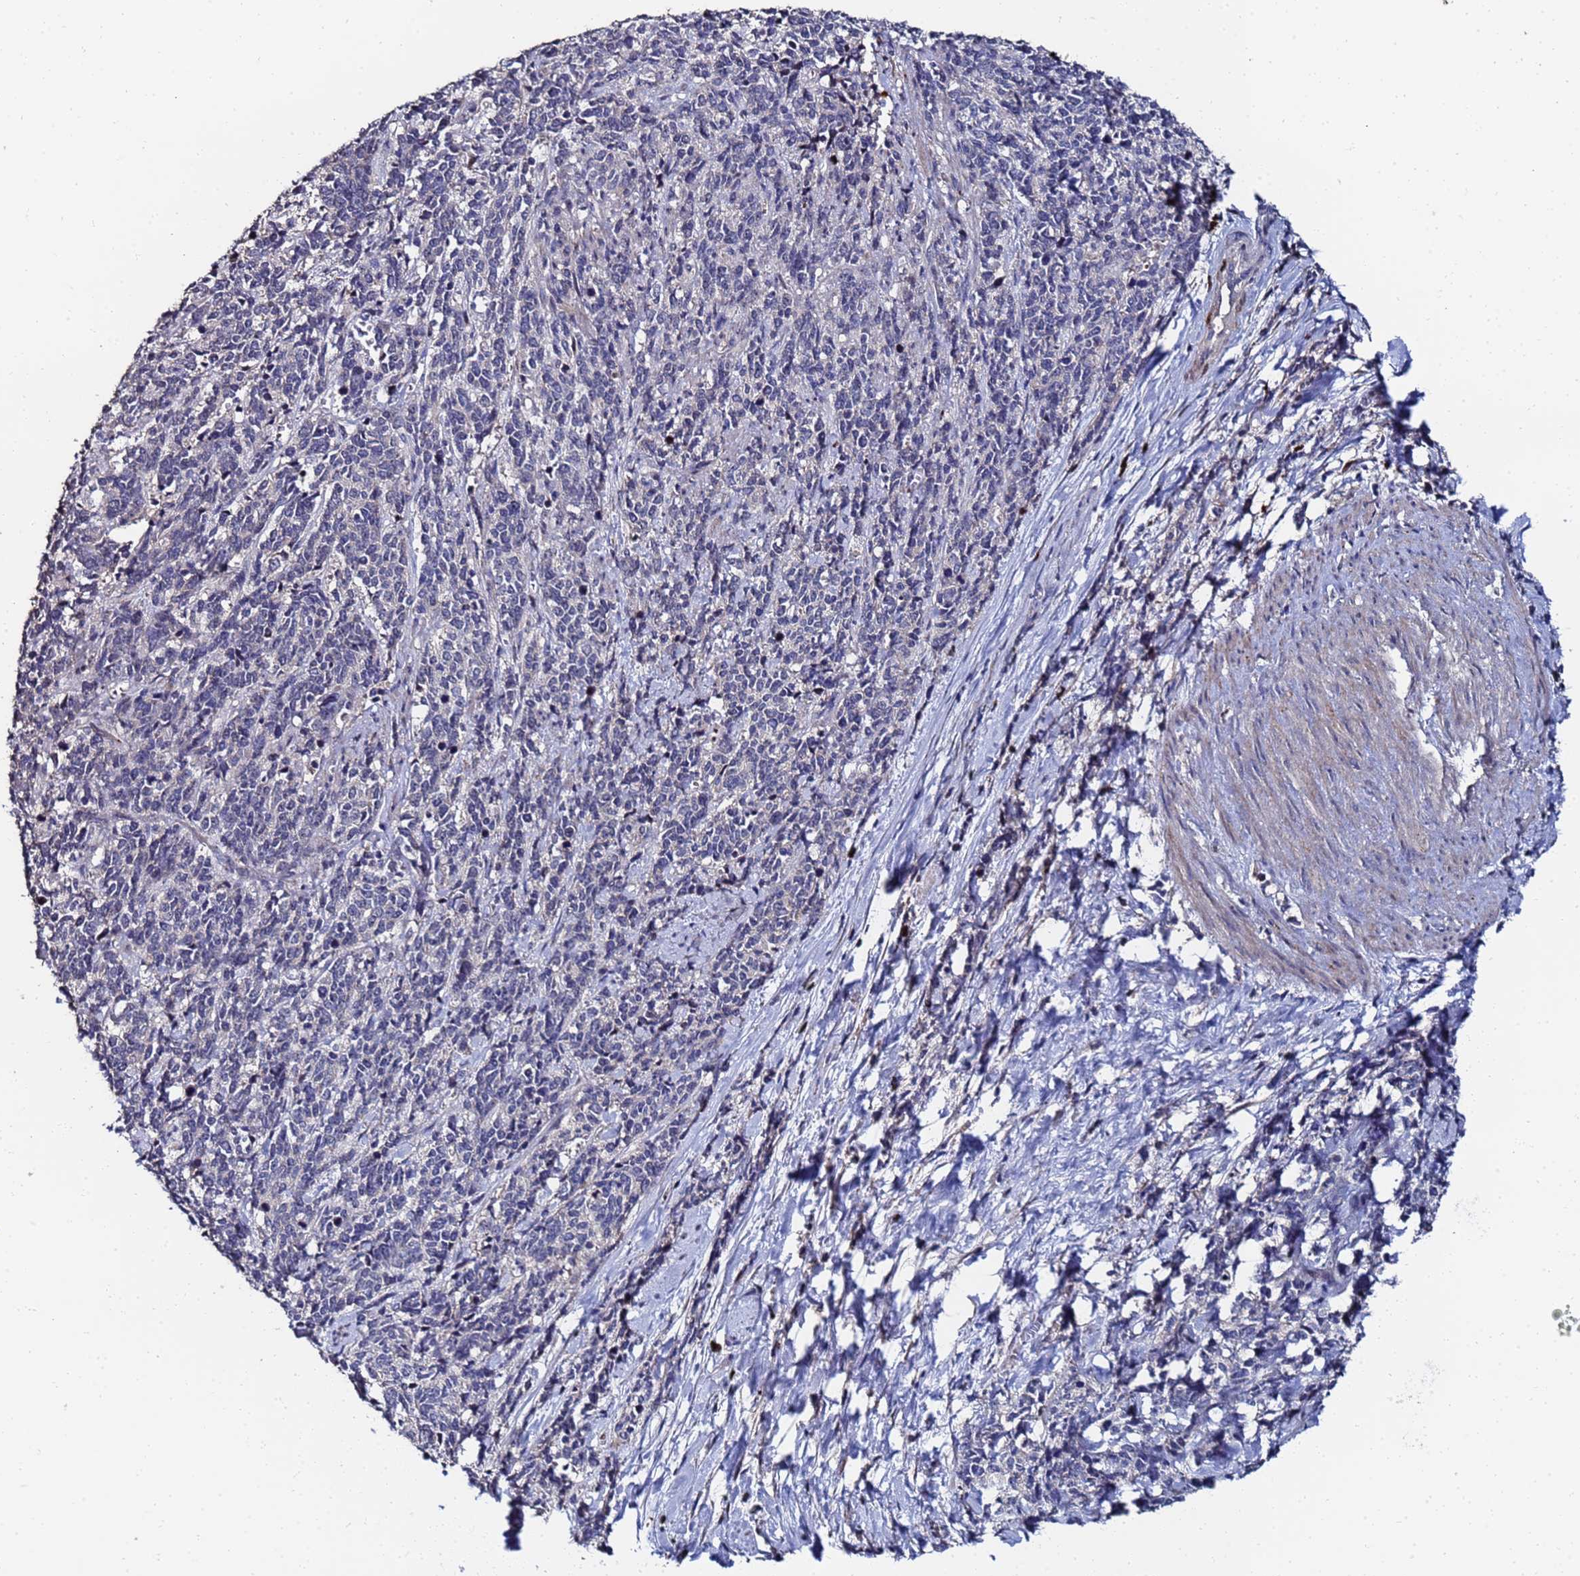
{"staining": {"intensity": "negative", "quantity": "none", "location": "none"}, "tissue": "cervical cancer", "cell_type": "Tumor cells", "image_type": "cancer", "snomed": [{"axis": "morphology", "description": "Squamous cell carcinoma, NOS"}, {"axis": "topography", "description": "Cervix"}], "caption": "DAB immunohistochemical staining of cervical cancer (squamous cell carcinoma) displays no significant expression in tumor cells.", "gene": "TCP10L", "patient": {"sex": "female", "age": 60}}